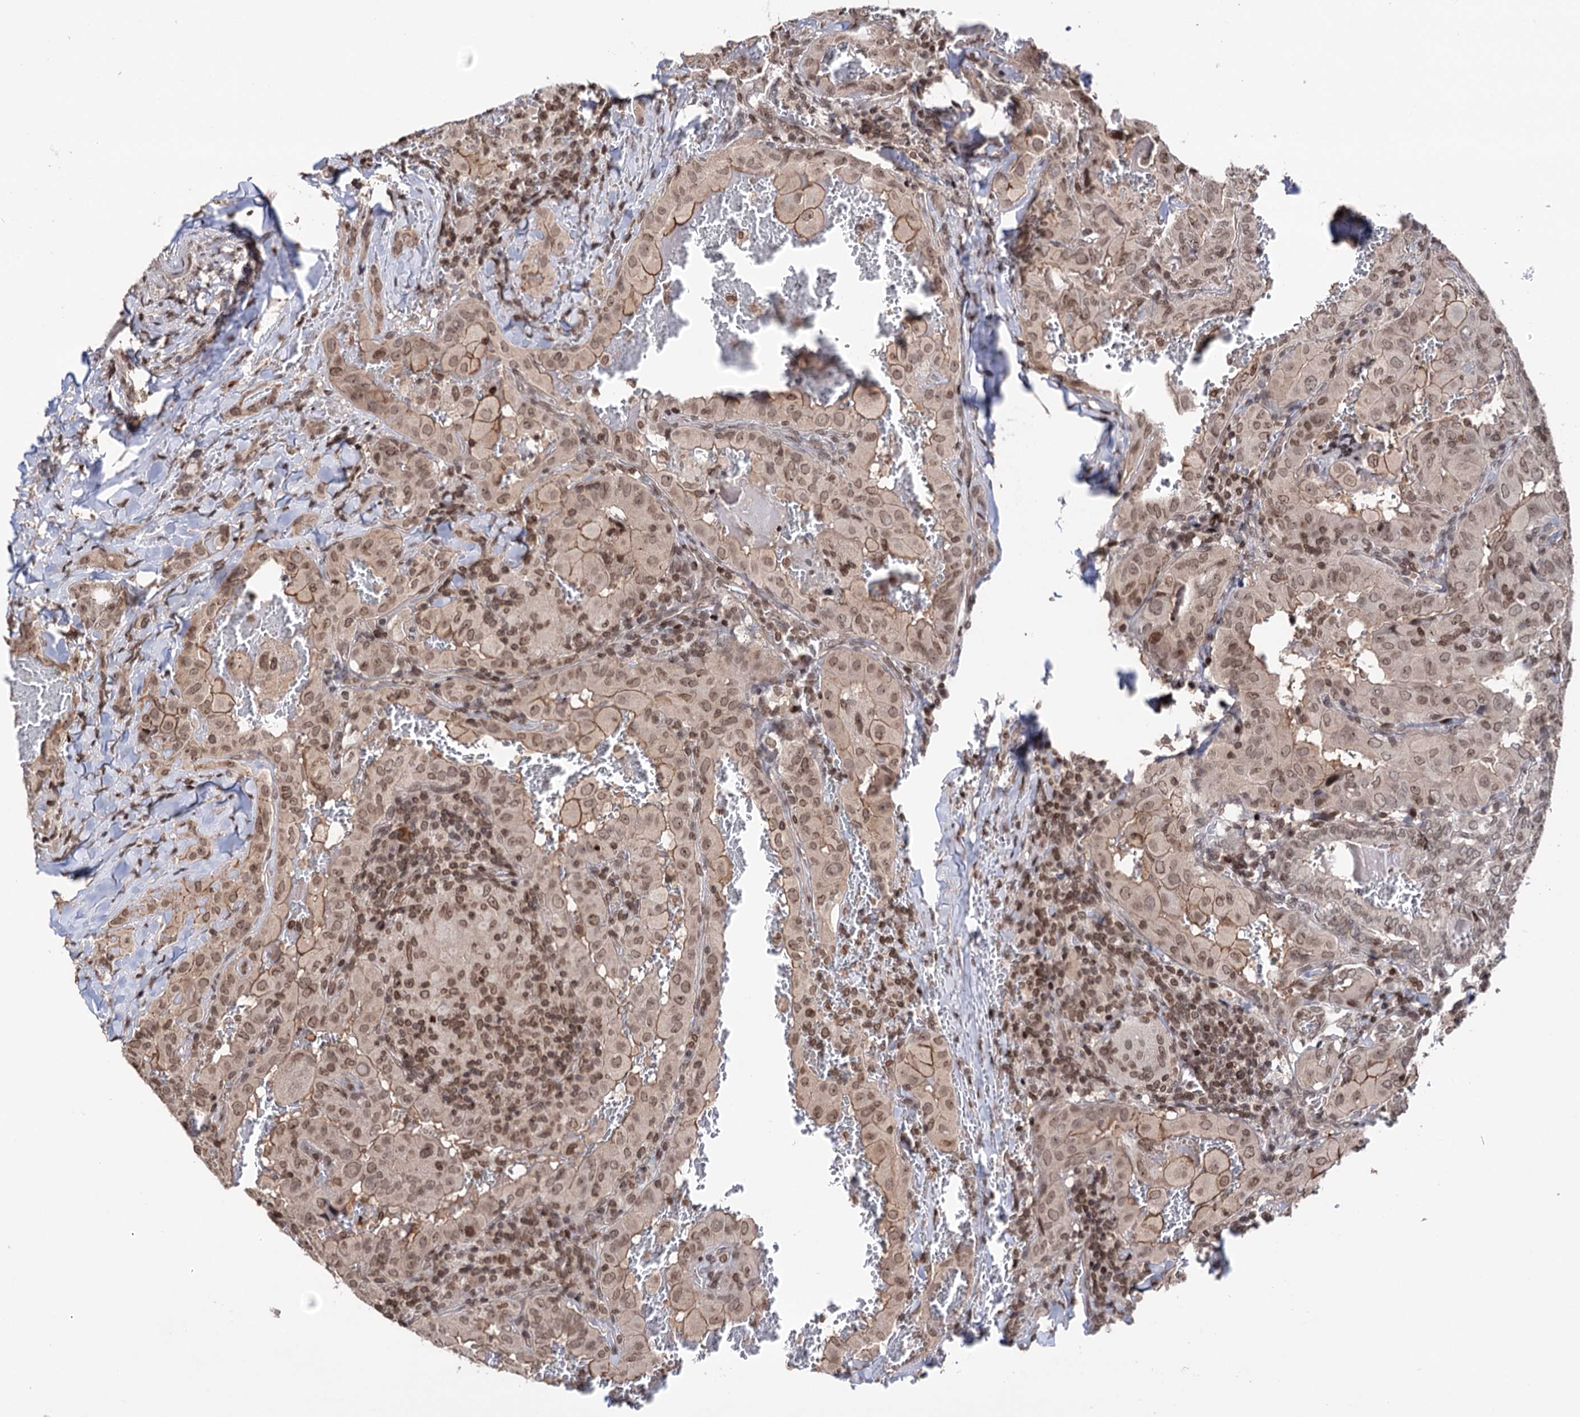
{"staining": {"intensity": "moderate", "quantity": ">75%", "location": "cytoplasmic/membranous,nuclear"}, "tissue": "thyroid cancer", "cell_type": "Tumor cells", "image_type": "cancer", "snomed": [{"axis": "morphology", "description": "Papillary adenocarcinoma, NOS"}, {"axis": "topography", "description": "Thyroid gland"}], "caption": "Protein analysis of papillary adenocarcinoma (thyroid) tissue exhibits moderate cytoplasmic/membranous and nuclear positivity in approximately >75% of tumor cells. (DAB IHC with brightfield microscopy, high magnification).", "gene": "CCDC77", "patient": {"sex": "female", "age": 72}}